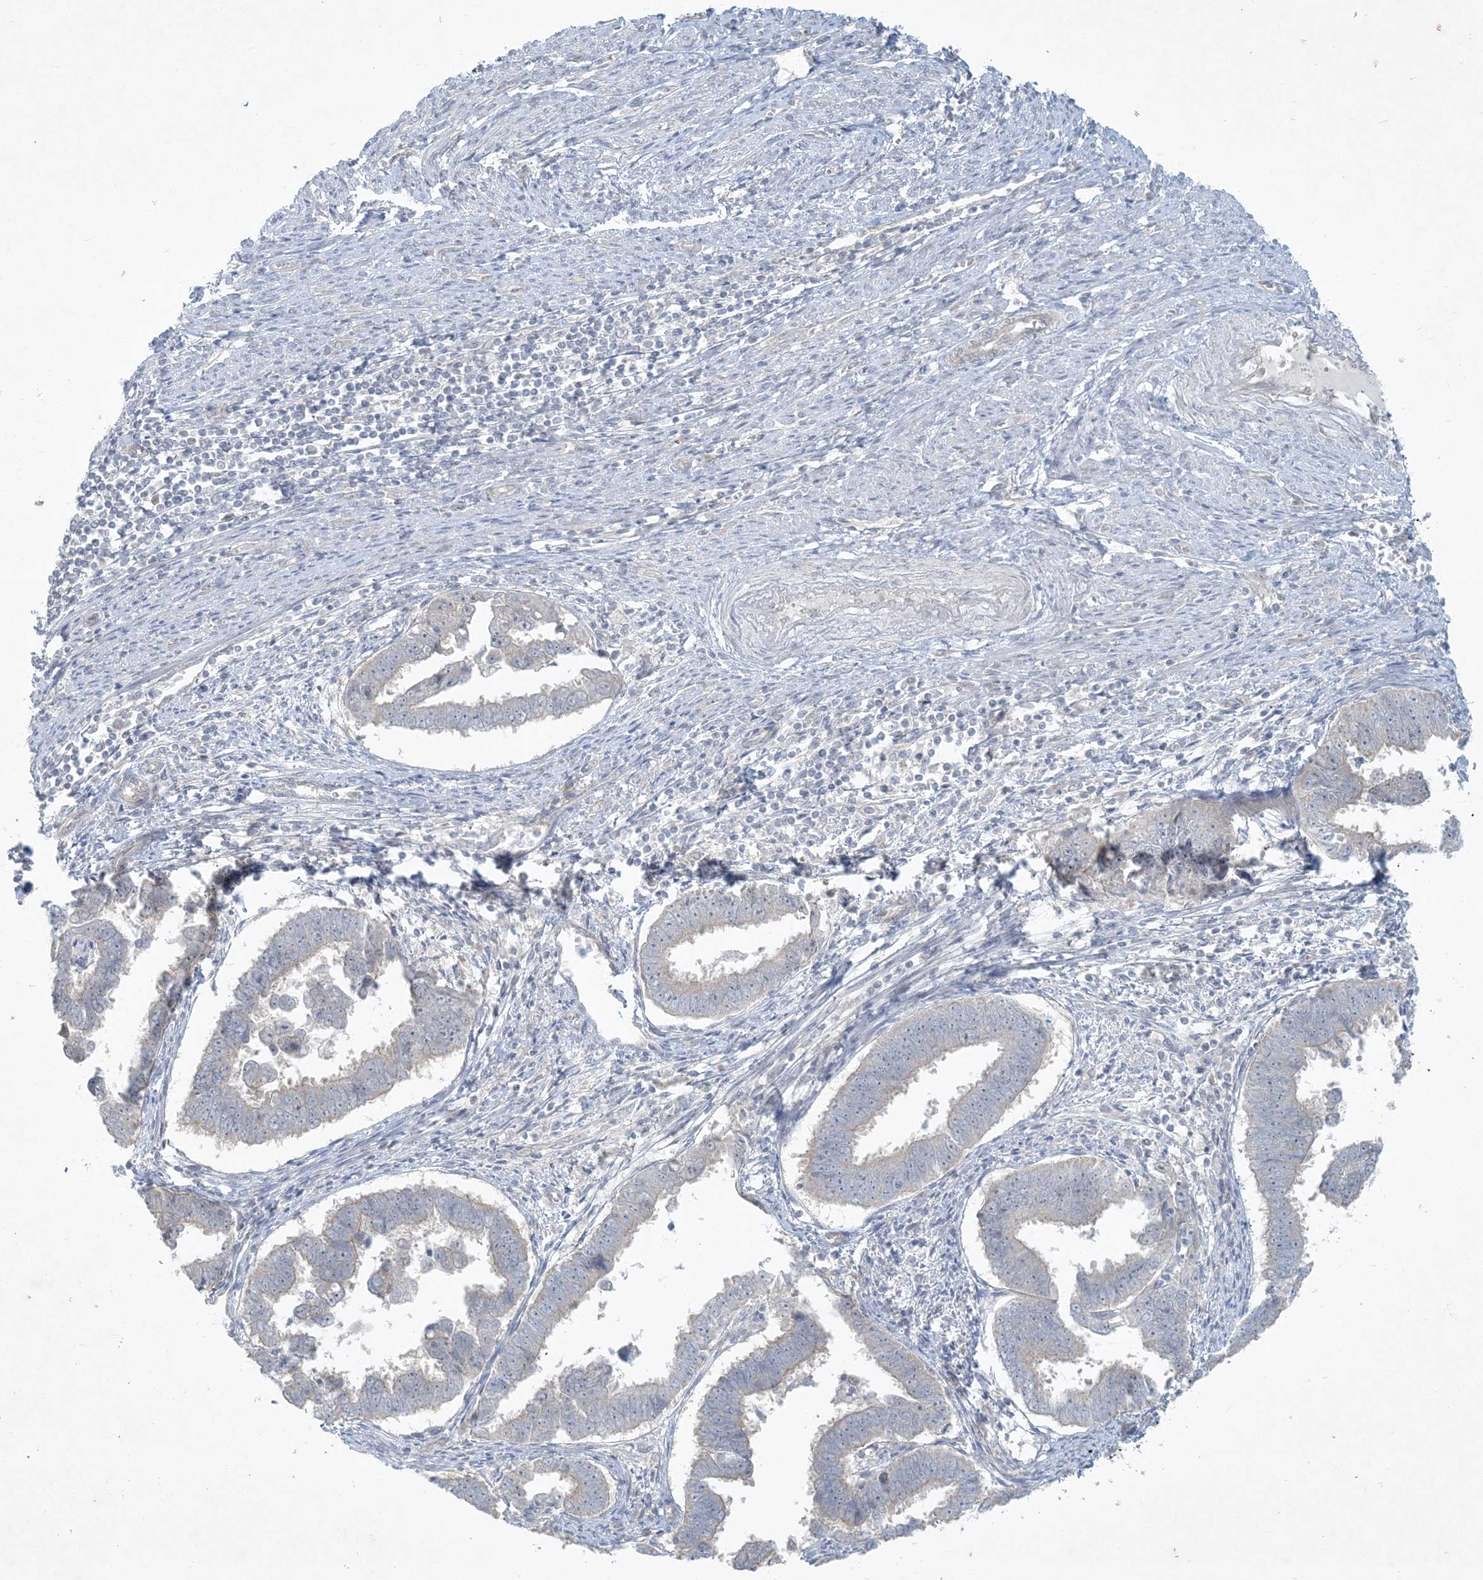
{"staining": {"intensity": "negative", "quantity": "none", "location": "none"}, "tissue": "endometrial cancer", "cell_type": "Tumor cells", "image_type": "cancer", "snomed": [{"axis": "morphology", "description": "Adenocarcinoma, NOS"}, {"axis": "topography", "description": "Endometrium"}], "caption": "Immunohistochemistry (IHC) of human endometrial cancer demonstrates no positivity in tumor cells.", "gene": "BCORL1", "patient": {"sex": "female", "age": 75}}